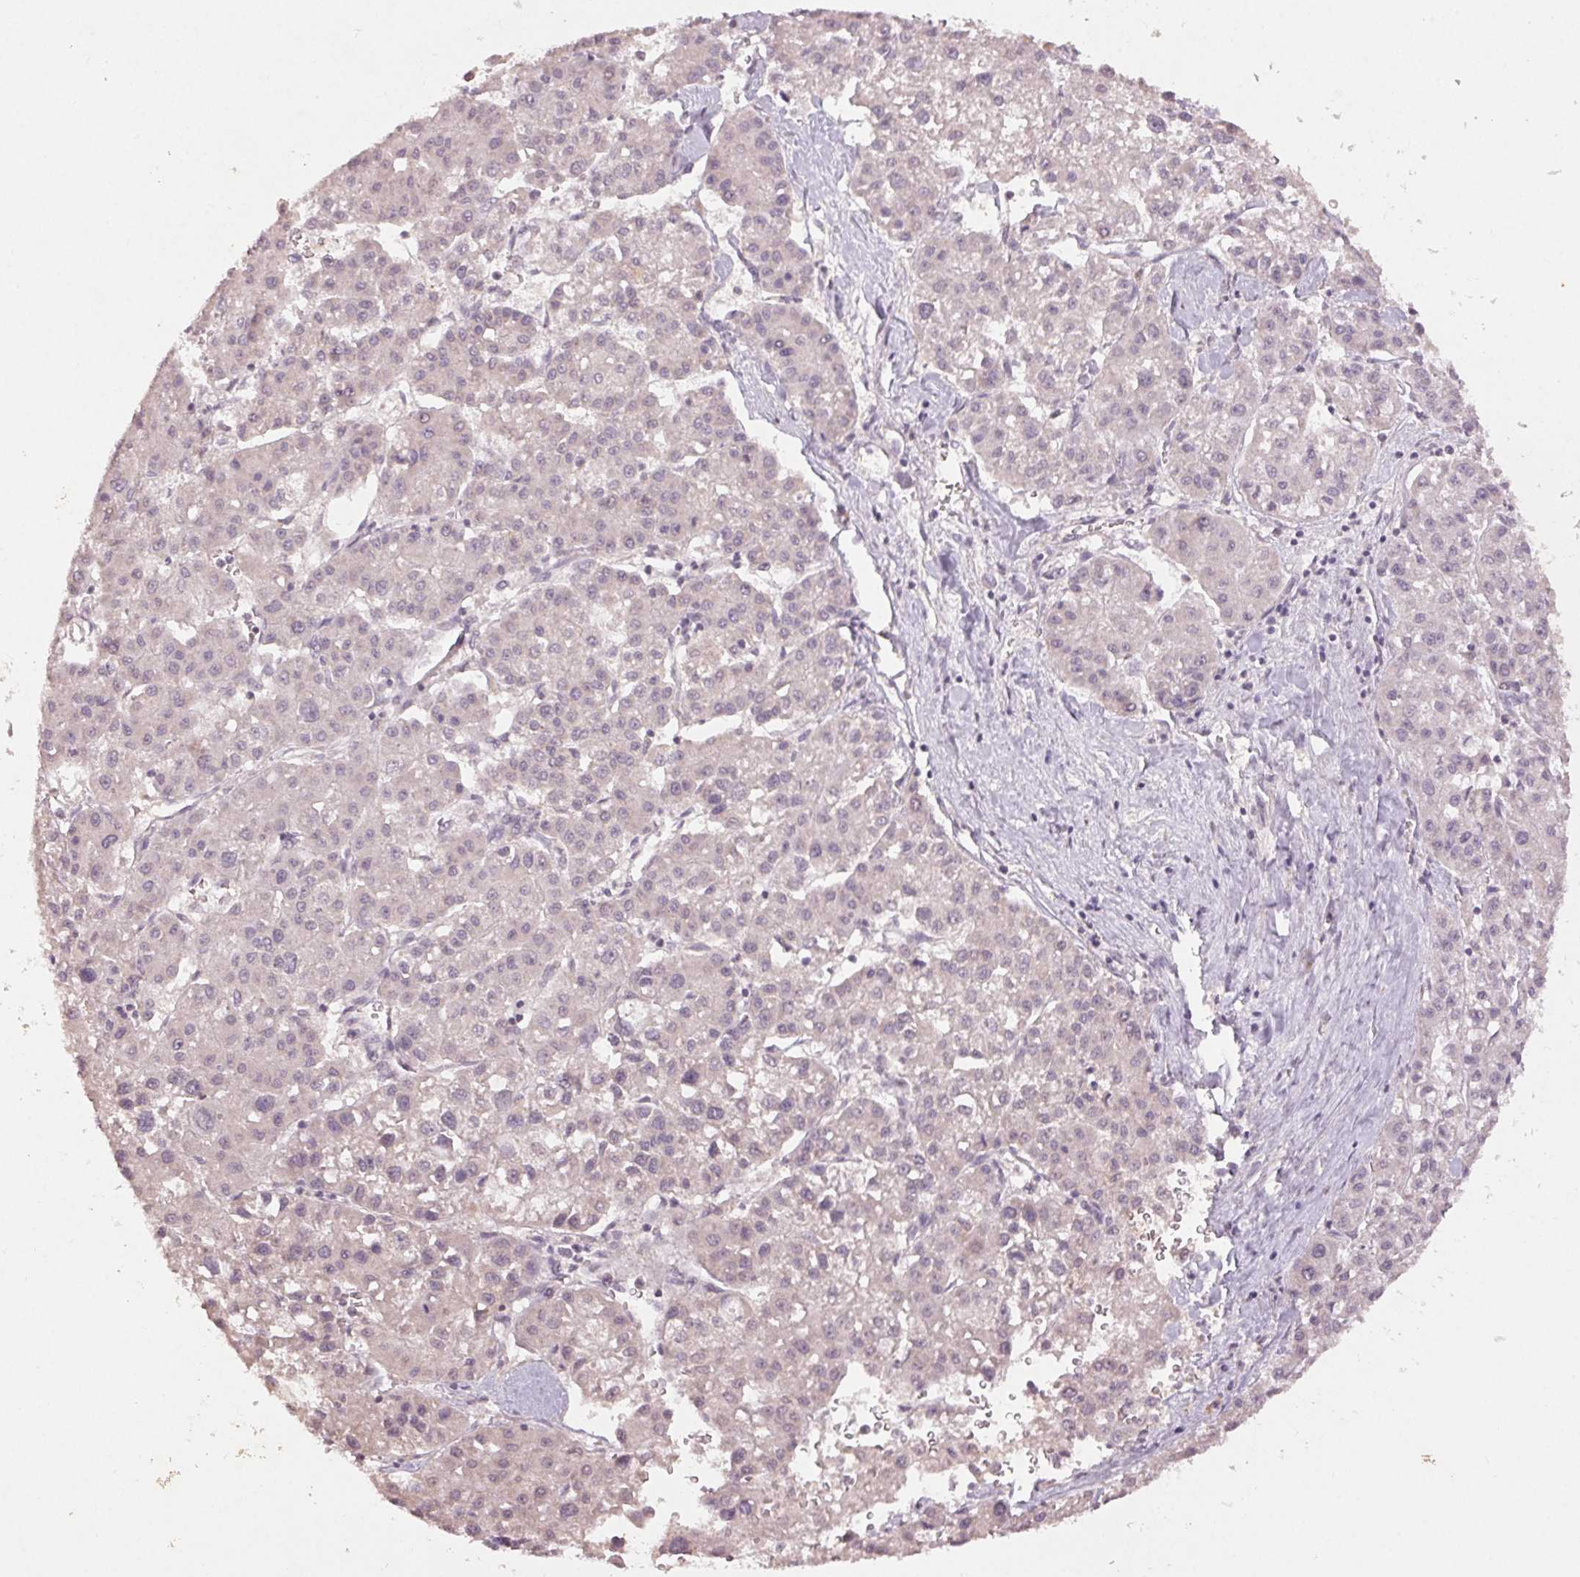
{"staining": {"intensity": "negative", "quantity": "none", "location": "none"}, "tissue": "liver cancer", "cell_type": "Tumor cells", "image_type": "cancer", "snomed": [{"axis": "morphology", "description": "Carcinoma, Hepatocellular, NOS"}, {"axis": "topography", "description": "Liver"}], "caption": "The photomicrograph demonstrates no staining of tumor cells in liver cancer.", "gene": "KLRC3", "patient": {"sex": "male", "age": 73}}